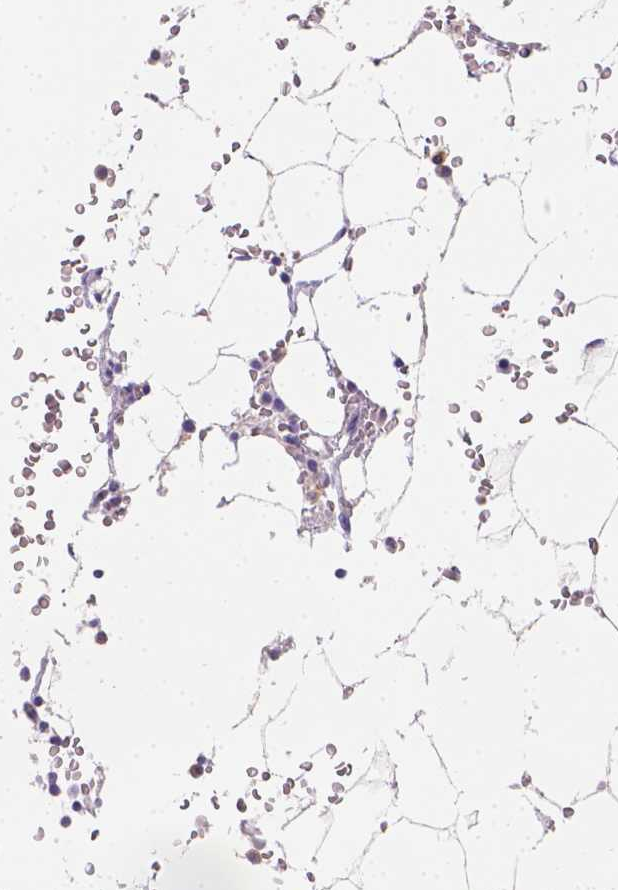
{"staining": {"intensity": "negative", "quantity": "none", "location": "none"}, "tissue": "bone marrow", "cell_type": "Hematopoietic cells", "image_type": "normal", "snomed": [{"axis": "morphology", "description": "Normal tissue, NOS"}, {"axis": "topography", "description": "Bone marrow"}], "caption": "Immunohistochemical staining of benign human bone marrow reveals no significant staining in hematopoietic cells.", "gene": "GNRHR", "patient": {"sex": "female", "age": 52}}